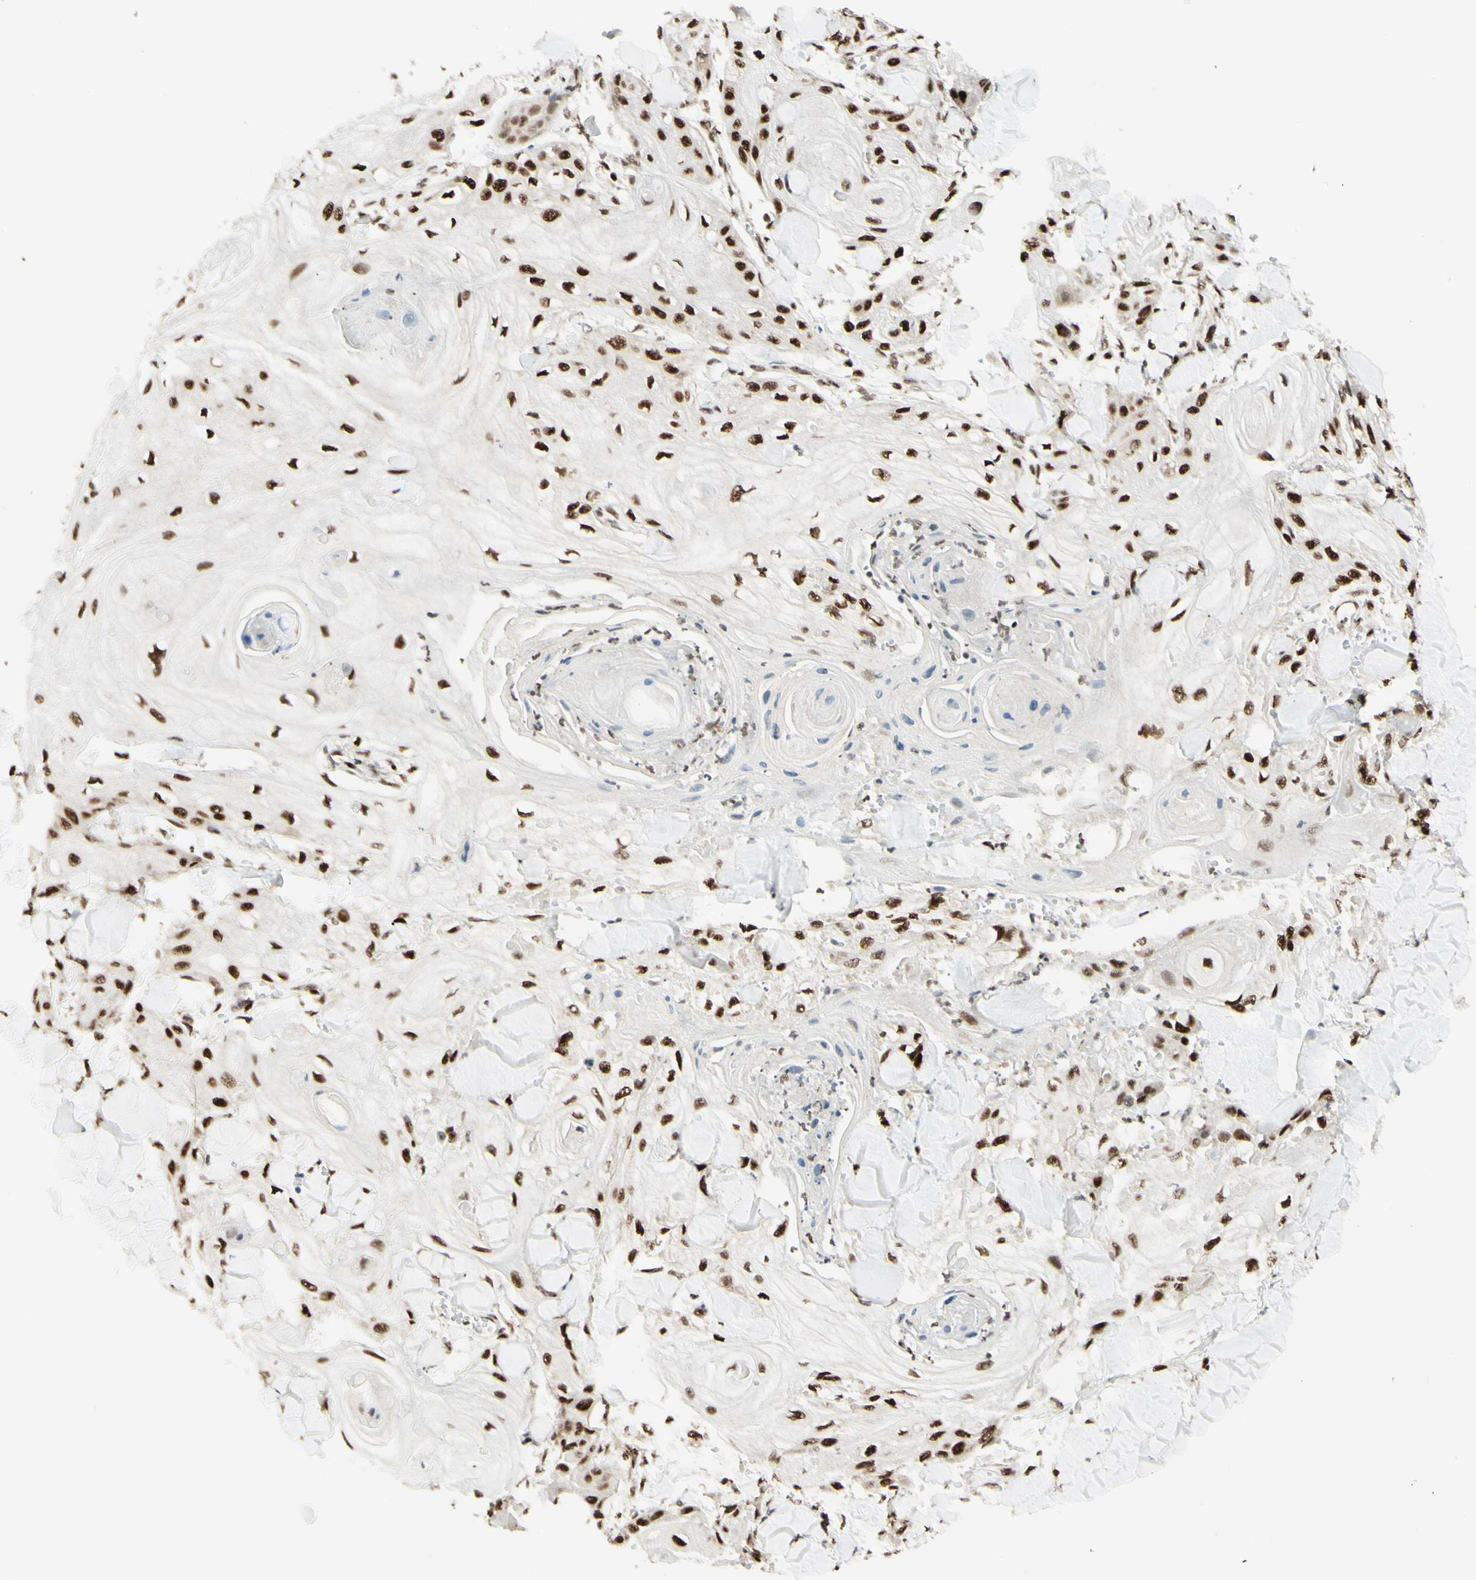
{"staining": {"intensity": "strong", "quantity": ">75%", "location": "nuclear"}, "tissue": "skin cancer", "cell_type": "Tumor cells", "image_type": "cancer", "snomed": [{"axis": "morphology", "description": "Squamous cell carcinoma, NOS"}, {"axis": "topography", "description": "Skin"}], "caption": "Tumor cells show high levels of strong nuclear positivity in approximately >75% of cells in skin cancer. (brown staining indicates protein expression, while blue staining denotes nuclei).", "gene": "NR3C1", "patient": {"sex": "male", "age": 74}}